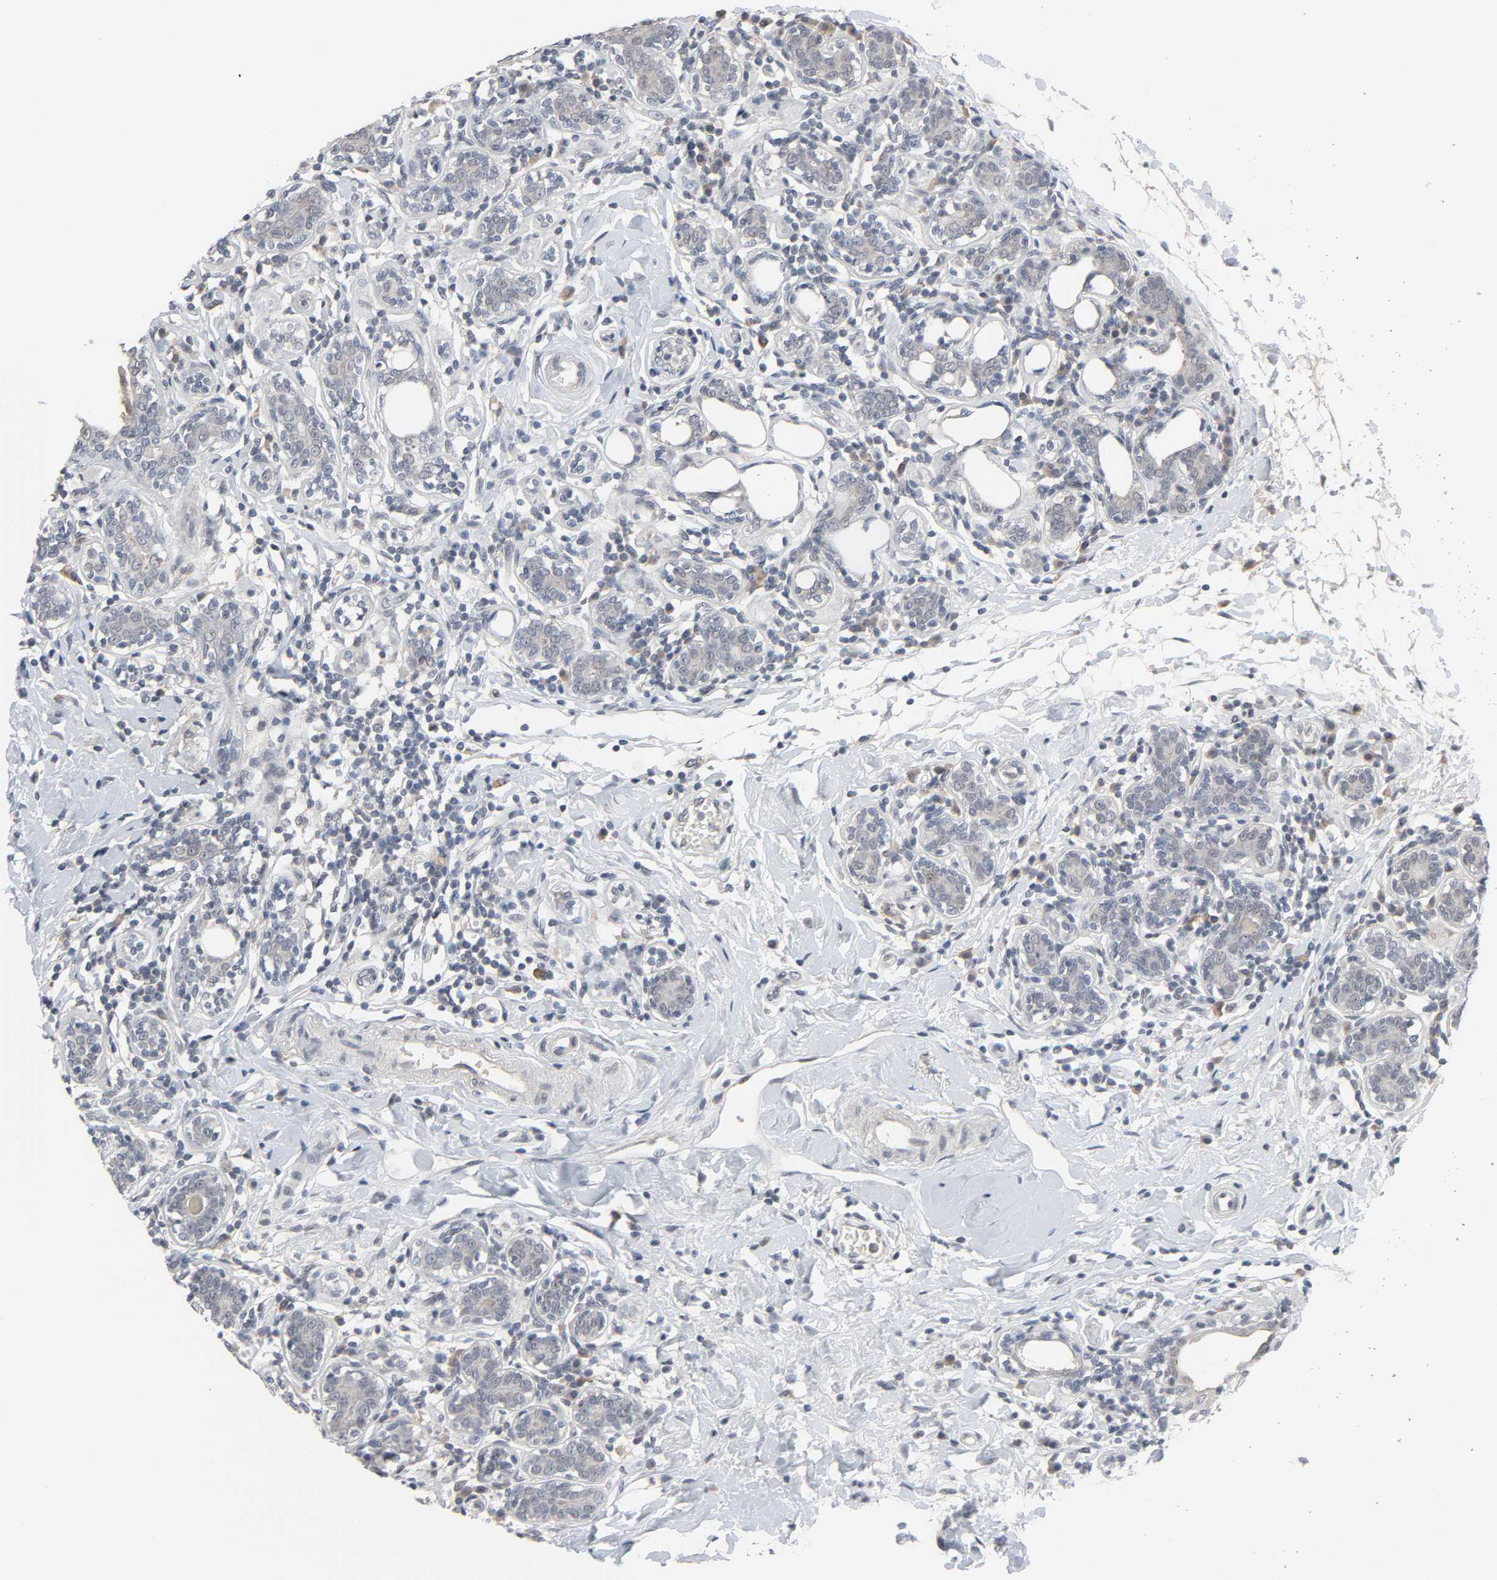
{"staining": {"intensity": "negative", "quantity": "none", "location": "none"}, "tissue": "breast cancer", "cell_type": "Tumor cells", "image_type": "cancer", "snomed": [{"axis": "morphology", "description": "Normal tissue, NOS"}, {"axis": "morphology", "description": "Lobular carcinoma"}, {"axis": "topography", "description": "Breast"}], "caption": "This is a image of immunohistochemistry staining of breast cancer, which shows no staining in tumor cells. (Immunohistochemistry (ihc), brightfield microscopy, high magnification).", "gene": "MT3", "patient": {"sex": "female", "age": 47}}